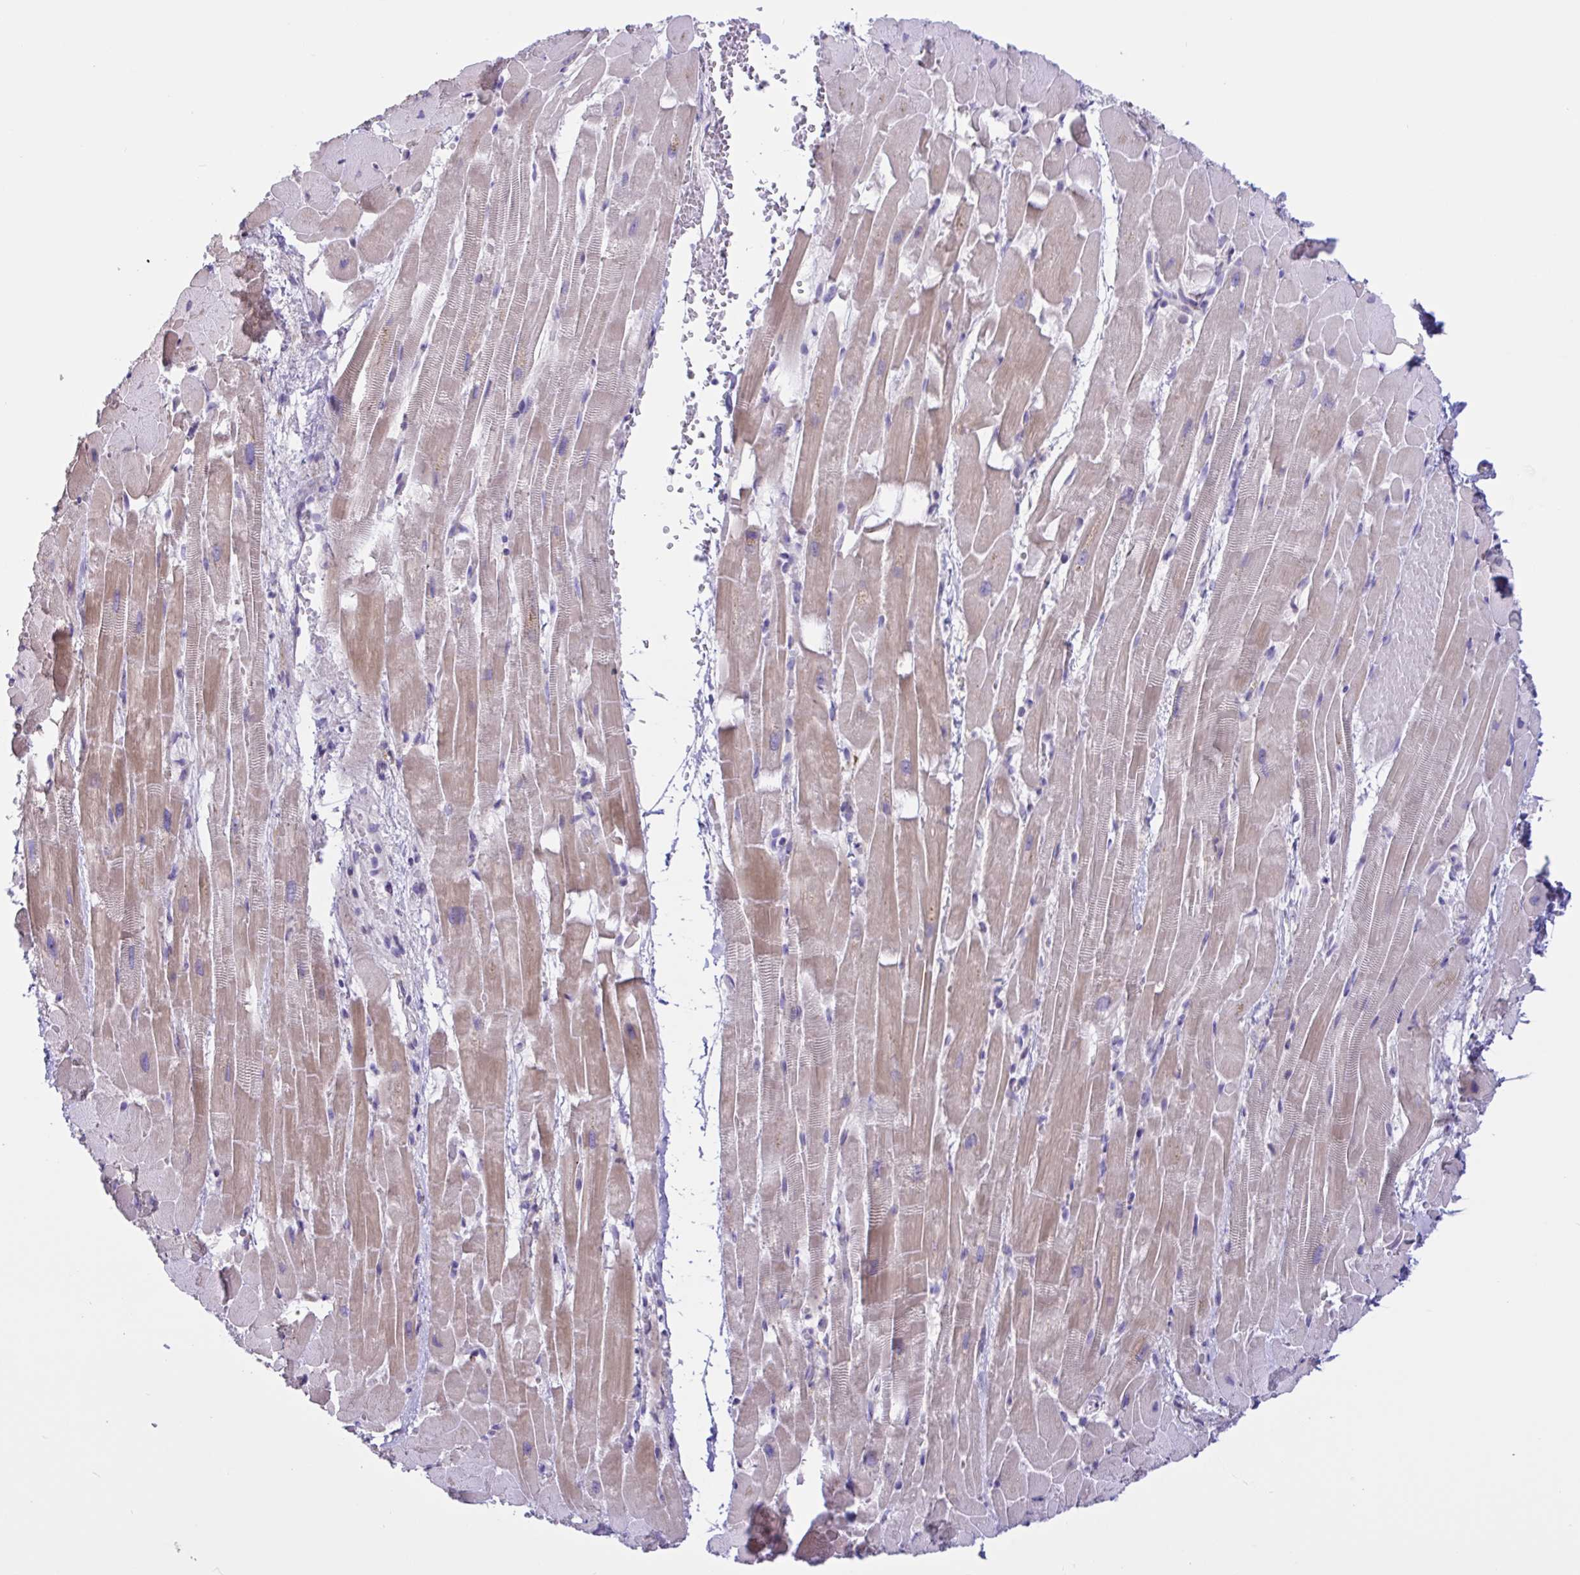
{"staining": {"intensity": "weak", "quantity": "25%-75%", "location": "cytoplasmic/membranous"}, "tissue": "heart muscle", "cell_type": "Cardiomyocytes", "image_type": "normal", "snomed": [{"axis": "morphology", "description": "Normal tissue, NOS"}, {"axis": "topography", "description": "Heart"}], "caption": "Normal heart muscle was stained to show a protein in brown. There is low levels of weak cytoplasmic/membranous staining in about 25%-75% of cardiomyocytes.", "gene": "DSC3", "patient": {"sex": "male", "age": 37}}